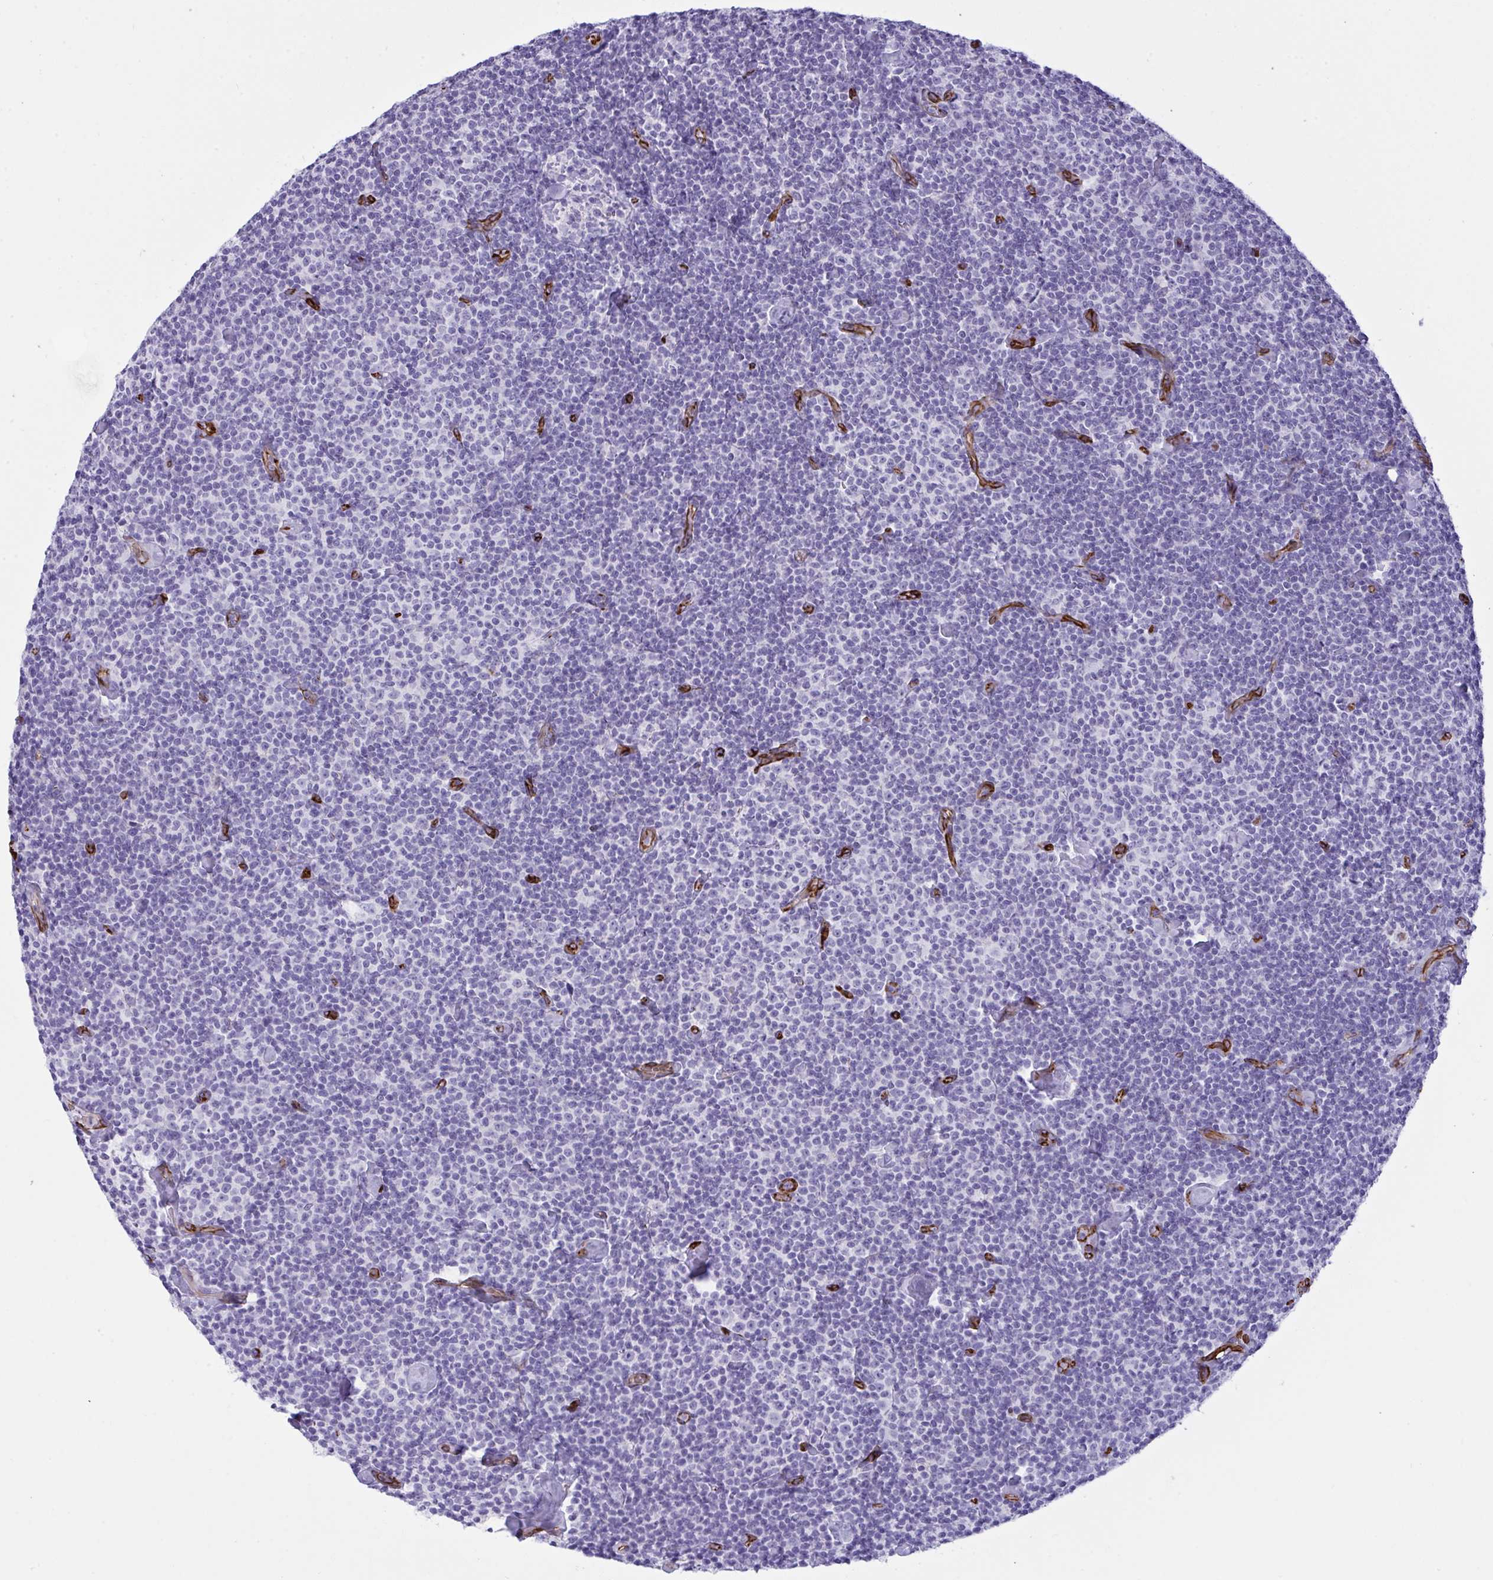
{"staining": {"intensity": "negative", "quantity": "none", "location": "none"}, "tissue": "lymphoma", "cell_type": "Tumor cells", "image_type": "cancer", "snomed": [{"axis": "morphology", "description": "Malignant lymphoma, non-Hodgkin's type, Low grade"}, {"axis": "topography", "description": "Lymph node"}], "caption": "This is an immunohistochemistry (IHC) histopathology image of human lymphoma. There is no positivity in tumor cells.", "gene": "SLC35B1", "patient": {"sex": "male", "age": 81}}